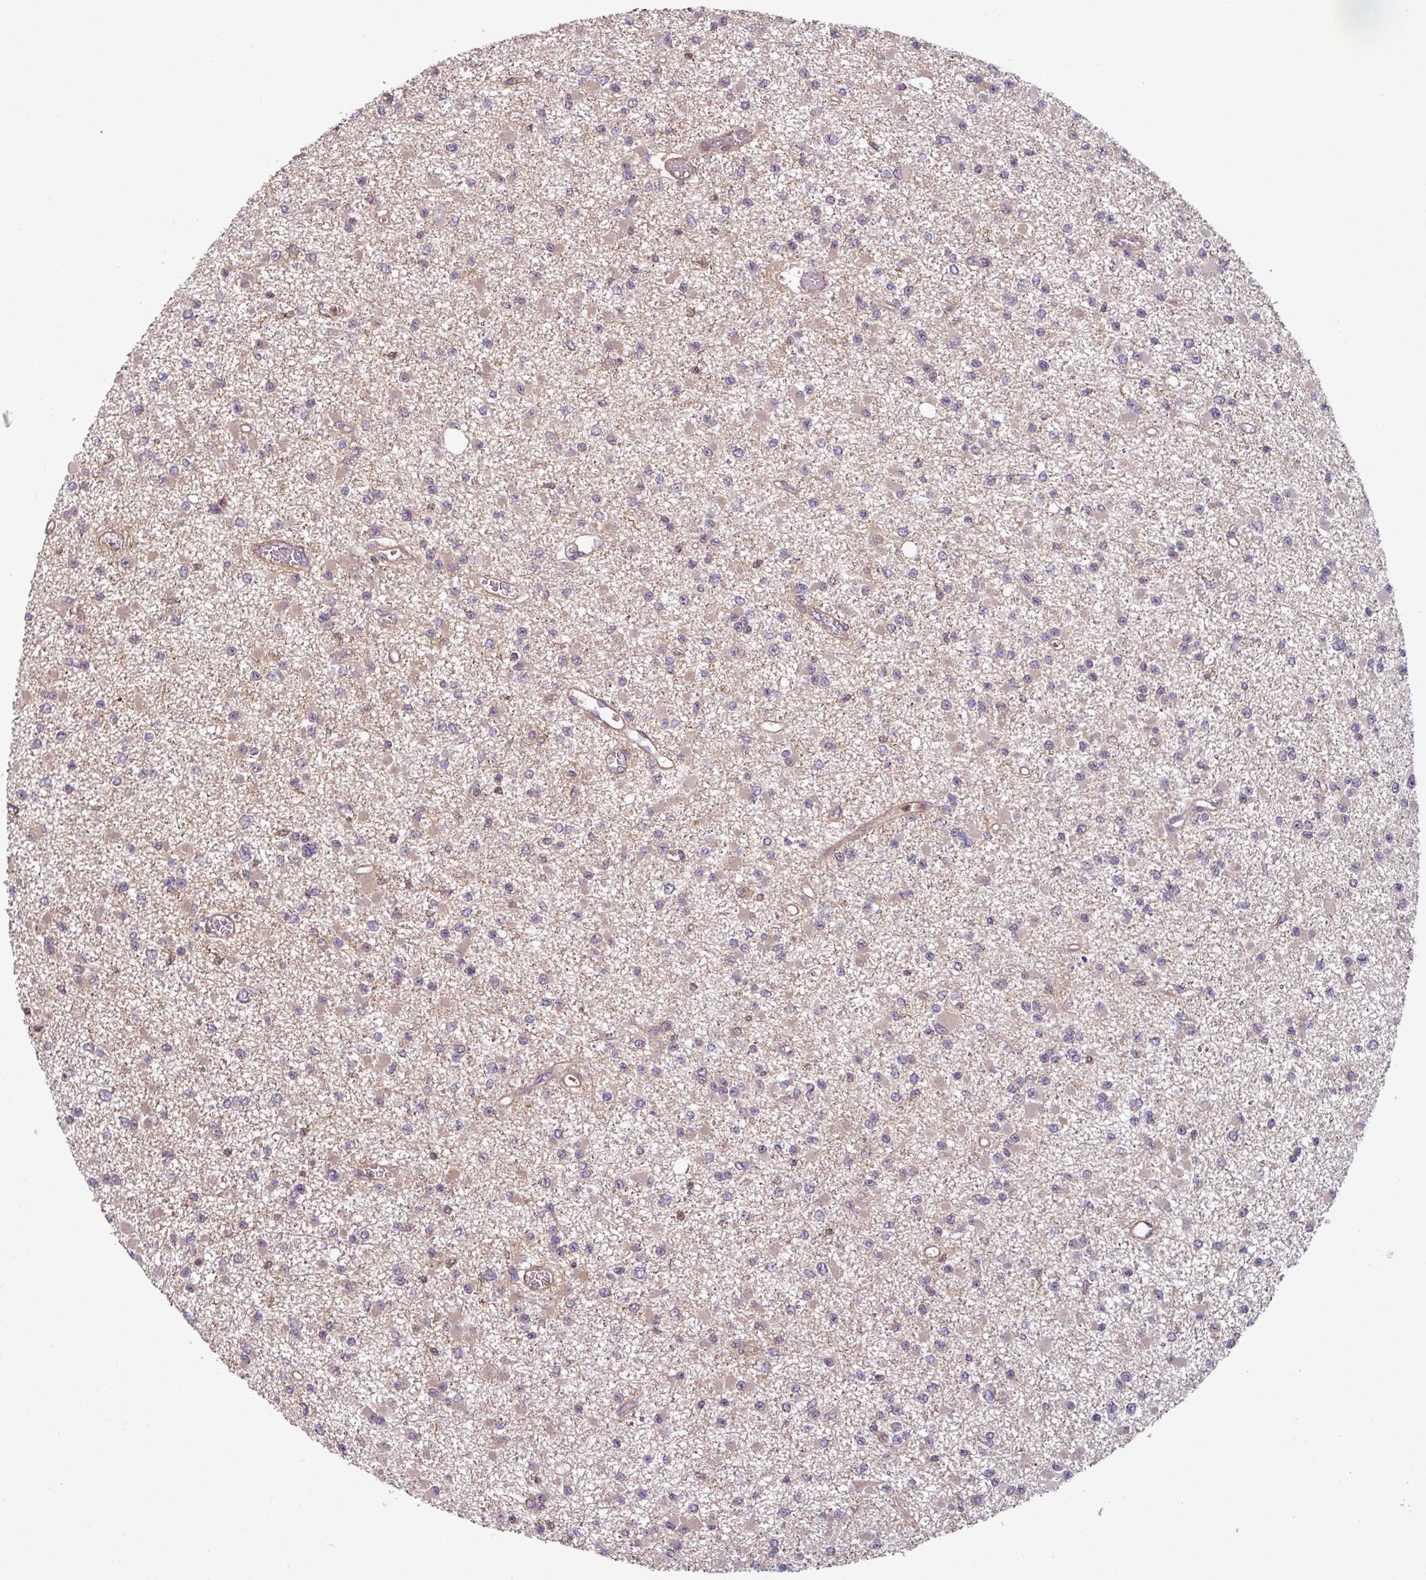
{"staining": {"intensity": "weak", "quantity": "25%-75%", "location": "cytoplasmic/membranous"}, "tissue": "glioma", "cell_type": "Tumor cells", "image_type": "cancer", "snomed": [{"axis": "morphology", "description": "Glioma, malignant, Low grade"}, {"axis": "topography", "description": "Brain"}], "caption": "An image of human glioma stained for a protein displays weak cytoplasmic/membranous brown staining in tumor cells.", "gene": "SH3BGRL", "patient": {"sex": "female", "age": 22}}